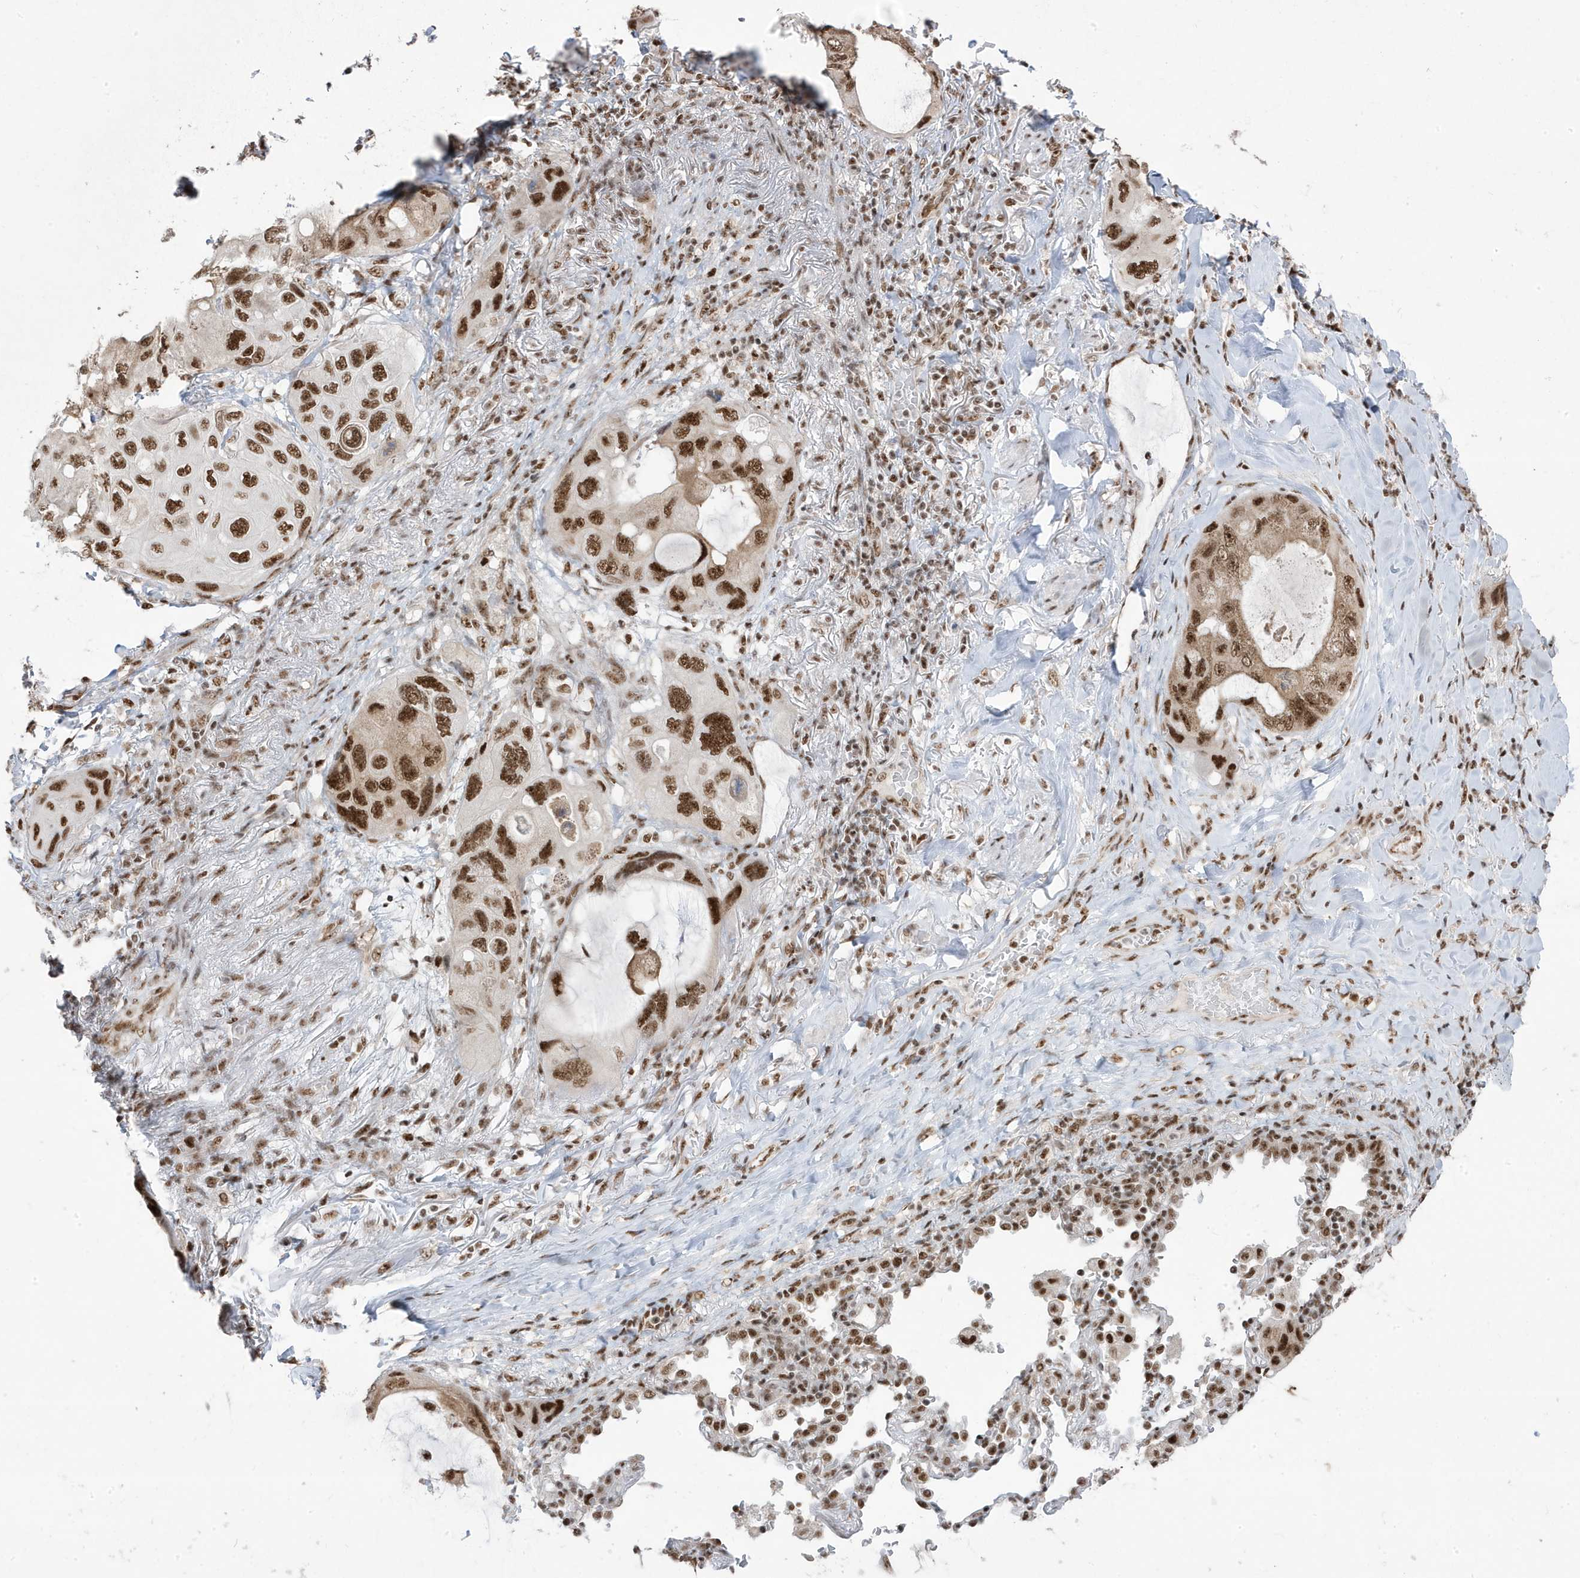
{"staining": {"intensity": "strong", "quantity": ">75%", "location": "nuclear"}, "tissue": "lung cancer", "cell_type": "Tumor cells", "image_type": "cancer", "snomed": [{"axis": "morphology", "description": "Squamous cell carcinoma, NOS"}, {"axis": "topography", "description": "Lung"}], "caption": "Tumor cells display strong nuclear expression in approximately >75% of cells in squamous cell carcinoma (lung).", "gene": "MTREX", "patient": {"sex": "female", "age": 73}}